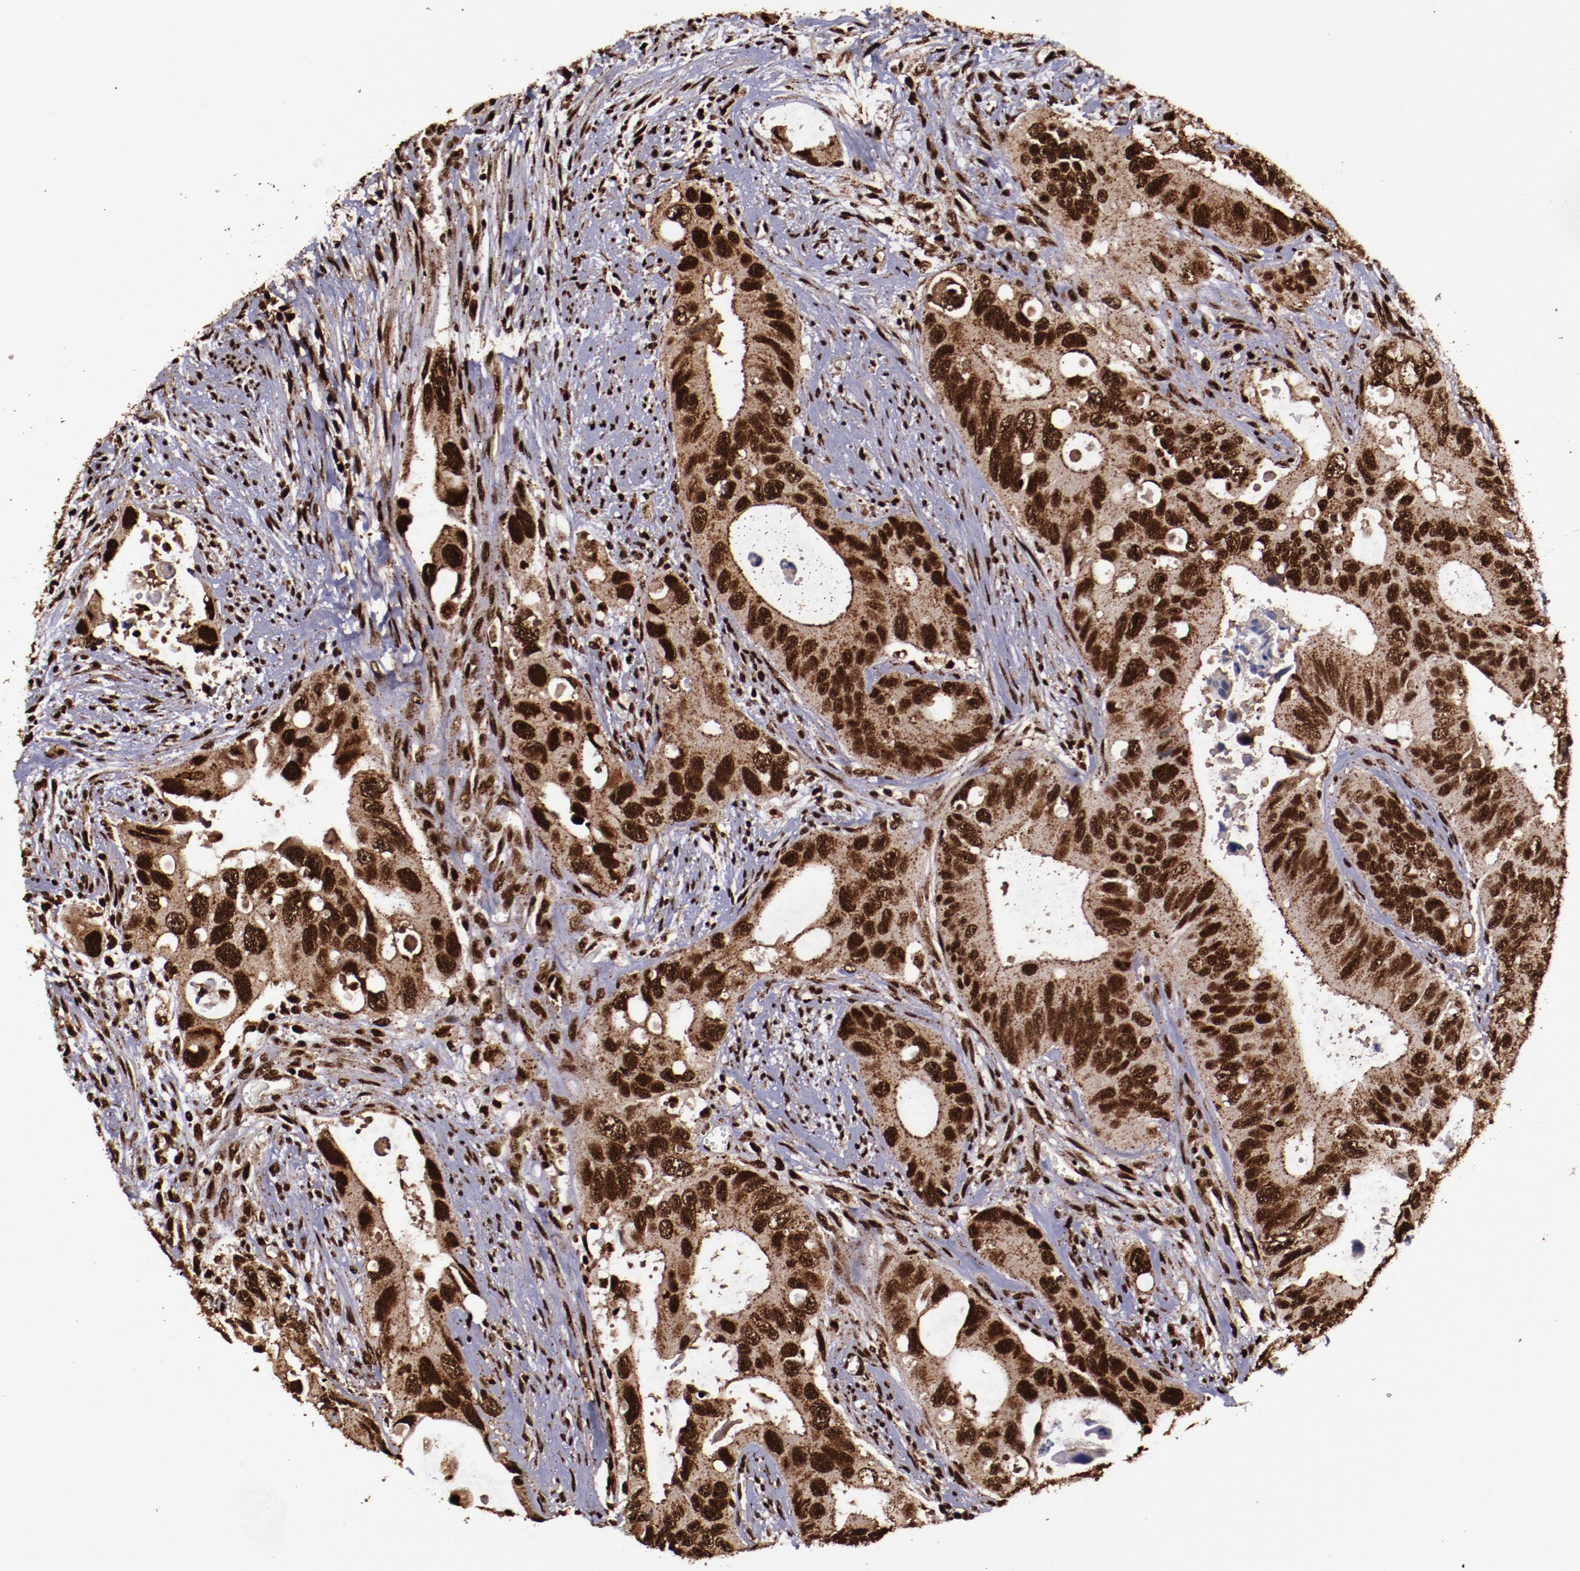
{"staining": {"intensity": "strong", "quantity": ">75%", "location": "cytoplasmic/membranous,nuclear"}, "tissue": "colorectal cancer", "cell_type": "Tumor cells", "image_type": "cancer", "snomed": [{"axis": "morphology", "description": "Adenocarcinoma, NOS"}, {"axis": "topography", "description": "Rectum"}], "caption": "Immunohistochemistry (IHC) staining of colorectal cancer, which exhibits high levels of strong cytoplasmic/membranous and nuclear staining in about >75% of tumor cells indicating strong cytoplasmic/membranous and nuclear protein staining. The staining was performed using DAB (brown) for protein detection and nuclei were counterstained in hematoxylin (blue).", "gene": "SNW1", "patient": {"sex": "male", "age": 70}}